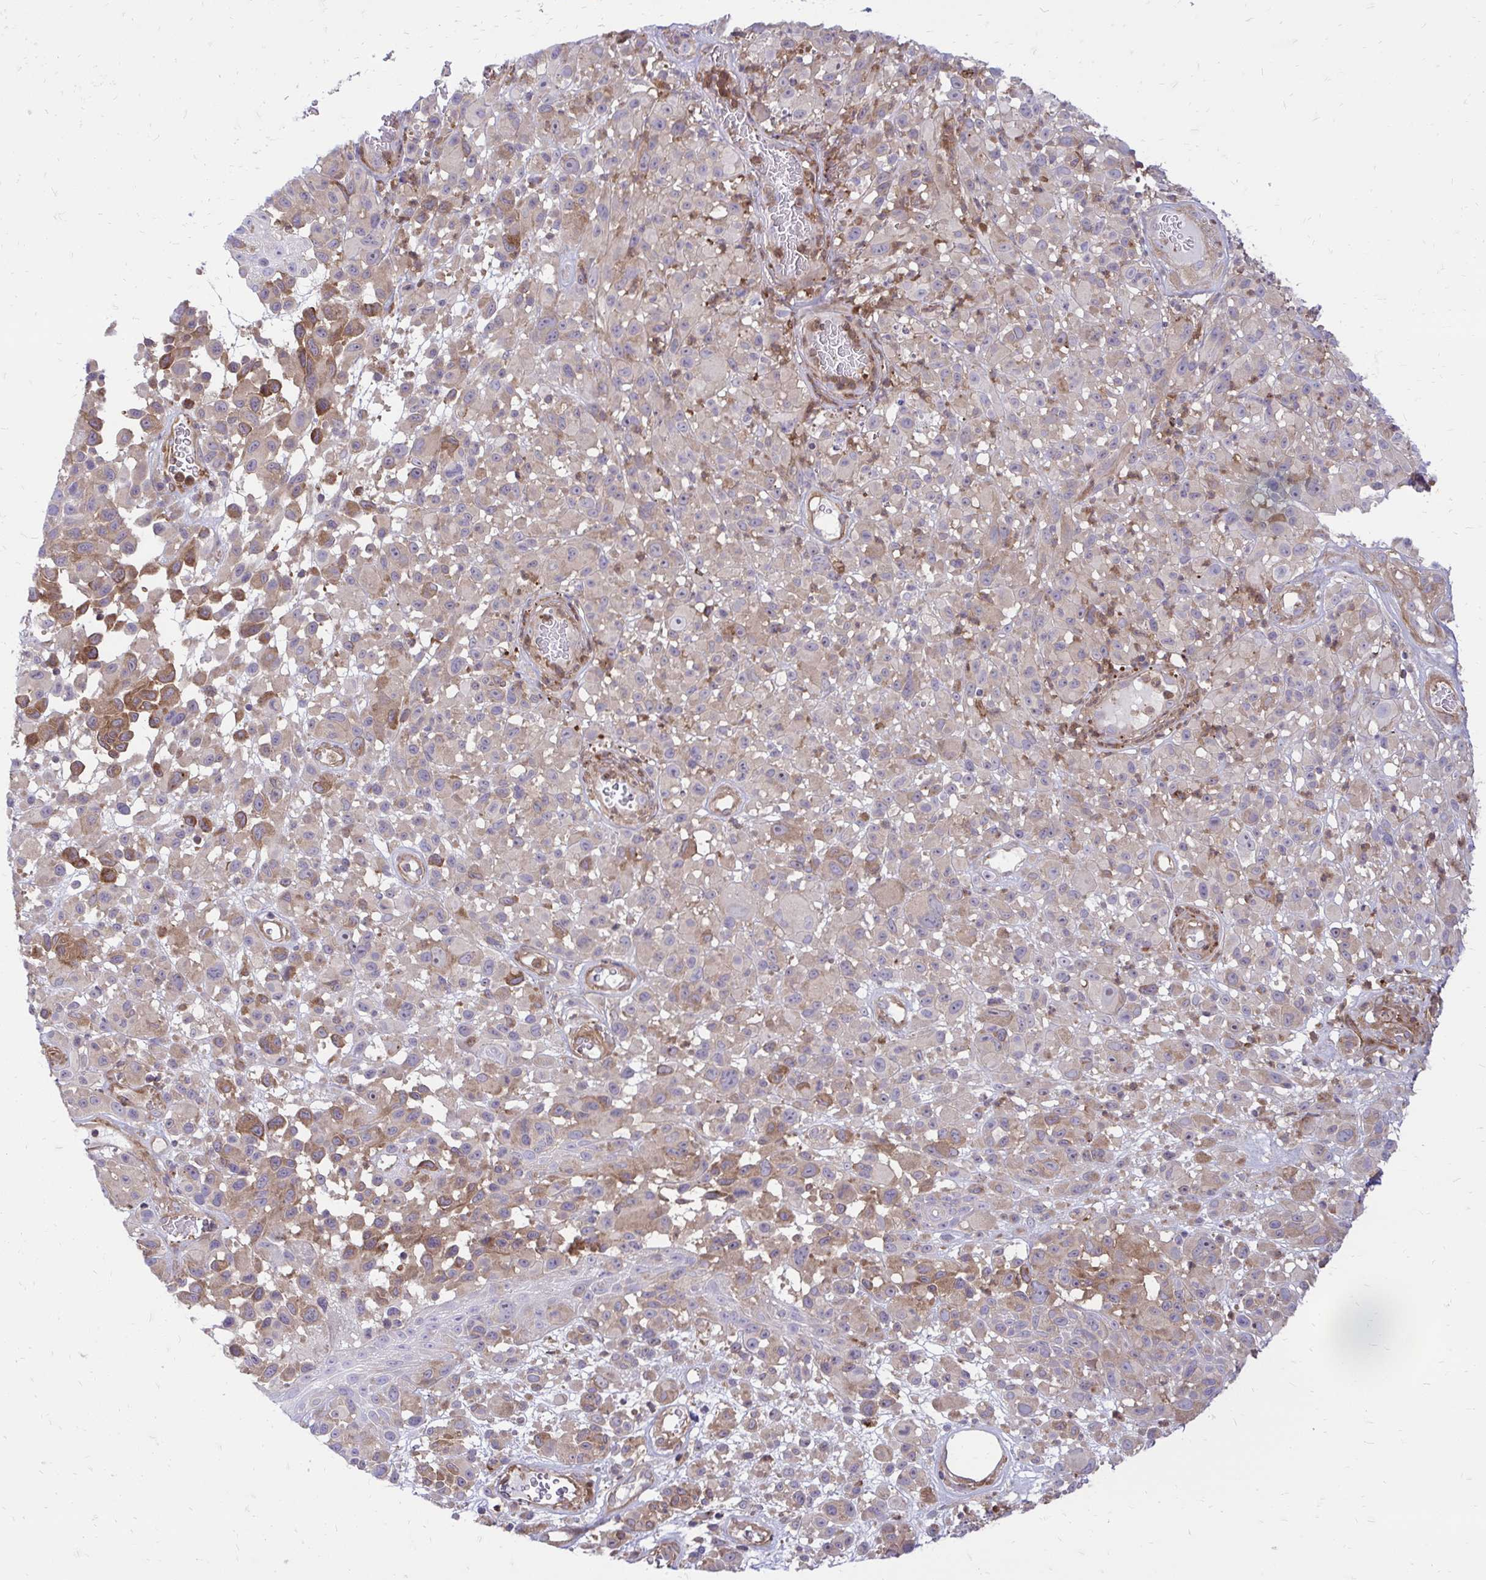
{"staining": {"intensity": "weak", "quantity": "<25%", "location": "cytoplasmic/membranous"}, "tissue": "melanoma", "cell_type": "Tumor cells", "image_type": "cancer", "snomed": [{"axis": "morphology", "description": "Malignant melanoma, NOS"}, {"axis": "topography", "description": "Skin"}], "caption": "An IHC histopathology image of malignant melanoma is shown. There is no staining in tumor cells of malignant melanoma.", "gene": "ASAP1", "patient": {"sex": "male", "age": 68}}